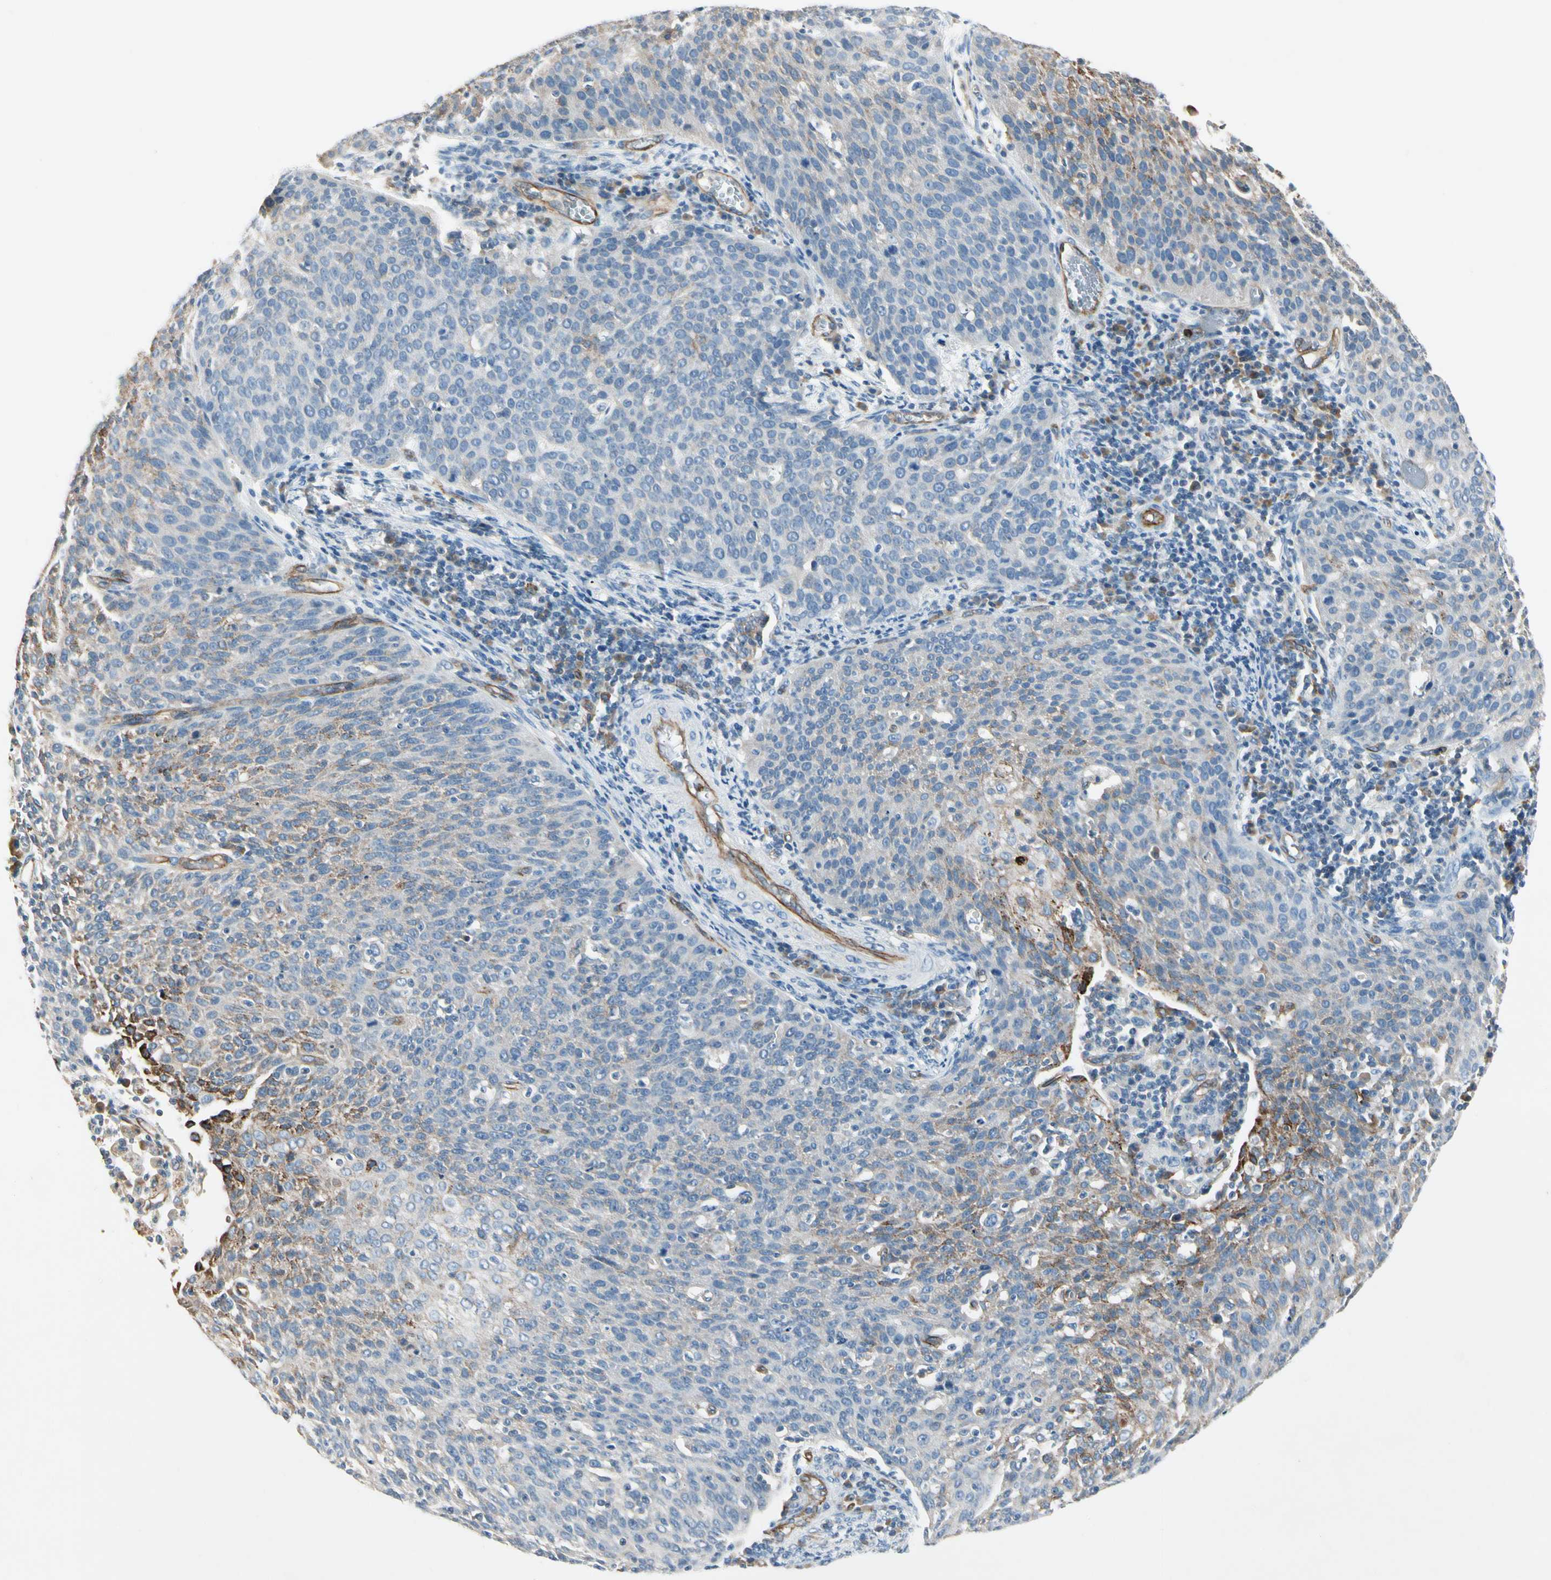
{"staining": {"intensity": "weak", "quantity": "<25%", "location": "cytoplasmic/membranous"}, "tissue": "cervical cancer", "cell_type": "Tumor cells", "image_type": "cancer", "snomed": [{"axis": "morphology", "description": "Squamous cell carcinoma, NOS"}, {"axis": "topography", "description": "Cervix"}], "caption": "Protein analysis of squamous cell carcinoma (cervical) reveals no significant positivity in tumor cells.", "gene": "CD93", "patient": {"sex": "female", "age": 38}}